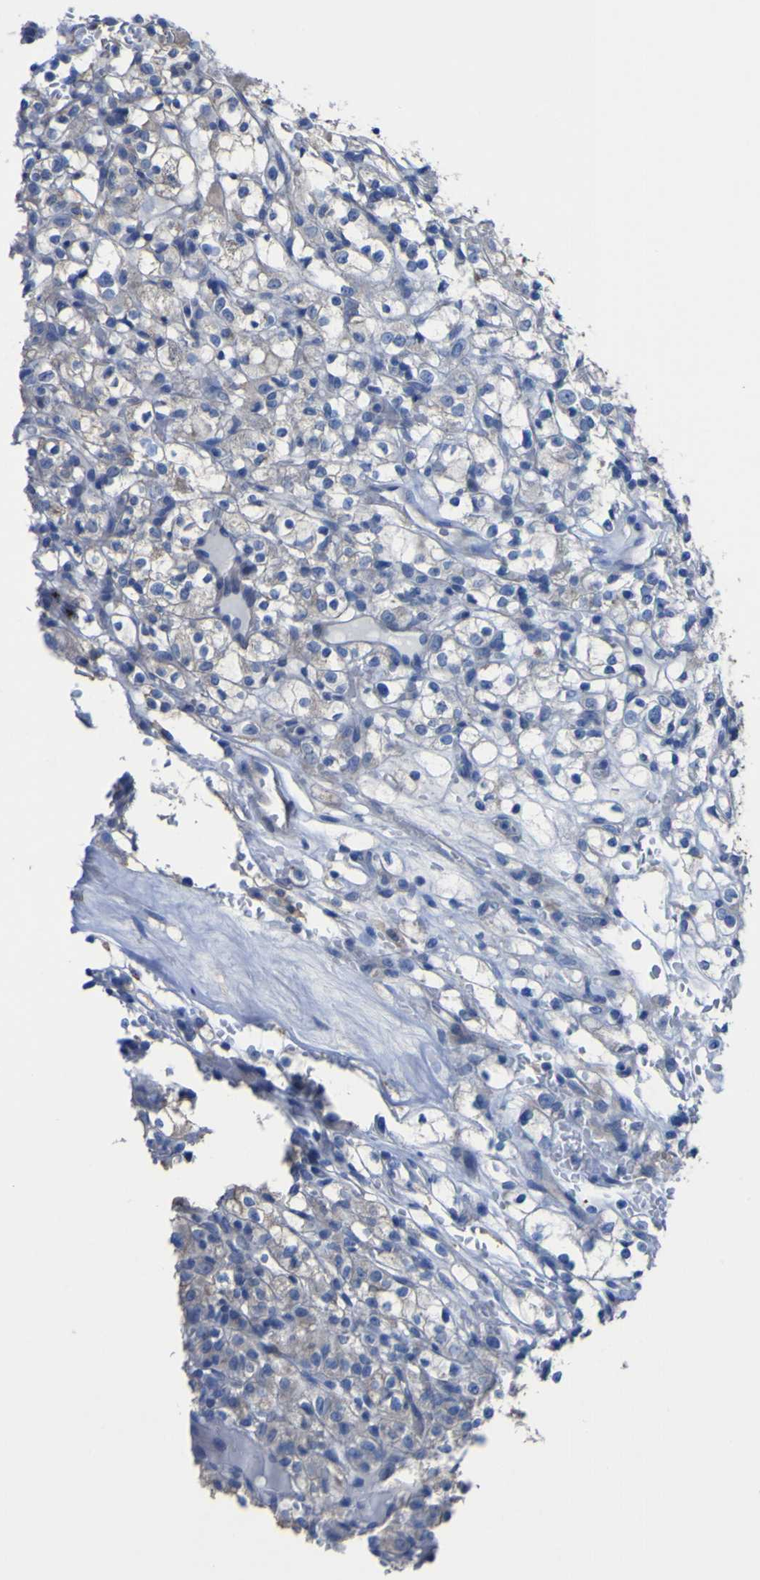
{"staining": {"intensity": "negative", "quantity": "none", "location": "none"}, "tissue": "renal cancer", "cell_type": "Tumor cells", "image_type": "cancer", "snomed": [{"axis": "morphology", "description": "Normal tissue, NOS"}, {"axis": "morphology", "description": "Adenocarcinoma, NOS"}, {"axis": "topography", "description": "Kidney"}], "caption": "The photomicrograph exhibits no staining of tumor cells in renal cancer (adenocarcinoma).", "gene": "AGO4", "patient": {"sex": "female", "age": 72}}